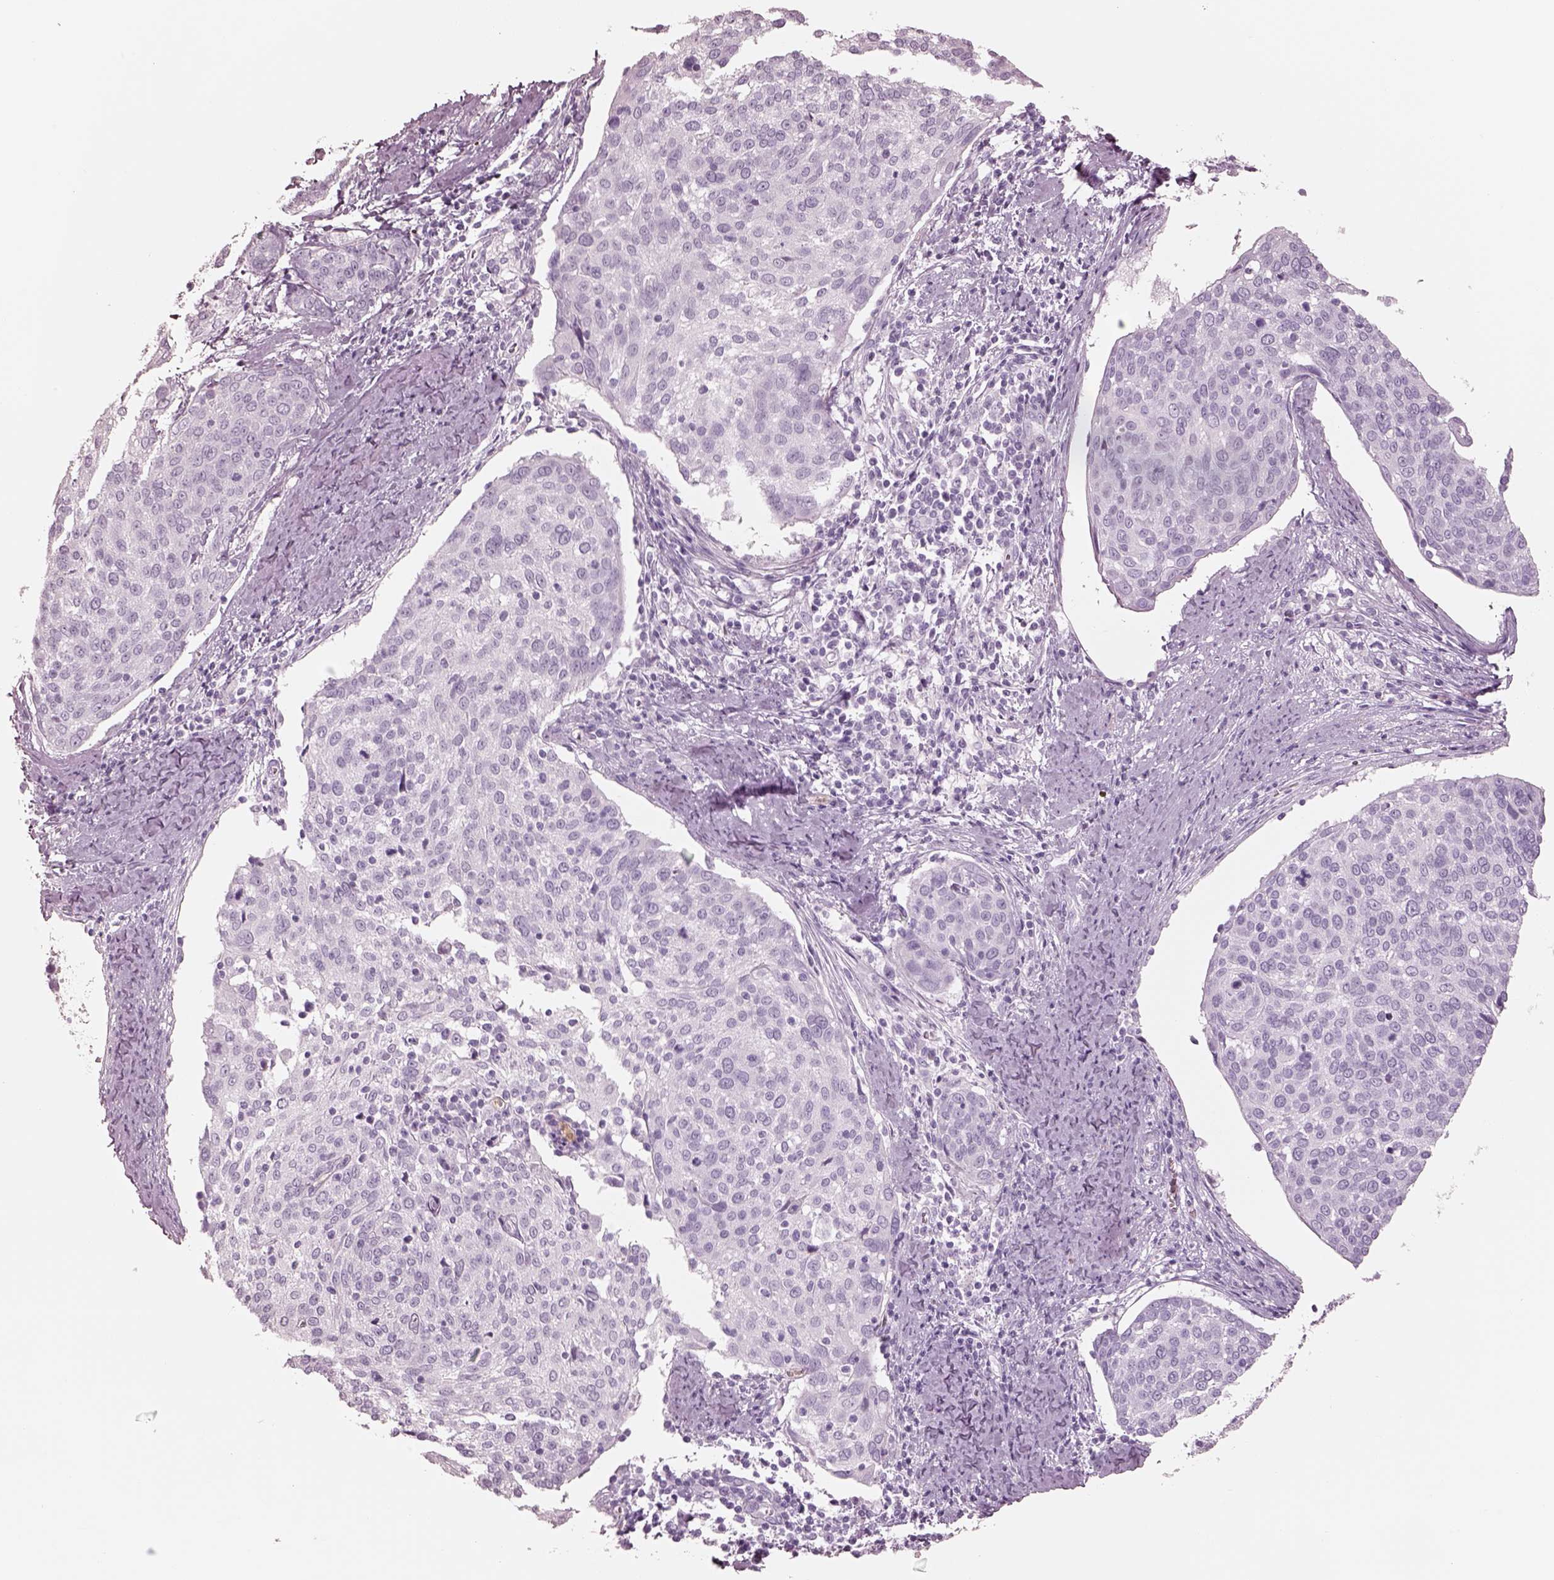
{"staining": {"intensity": "negative", "quantity": "none", "location": "none"}, "tissue": "cervical cancer", "cell_type": "Tumor cells", "image_type": "cancer", "snomed": [{"axis": "morphology", "description": "Squamous cell carcinoma, NOS"}, {"axis": "topography", "description": "Cervix"}], "caption": "The micrograph displays no staining of tumor cells in cervical cancer (squamous cell carcinoma).", "gene": "ELANE", "patient": {"sex": "female", "age": 39}}